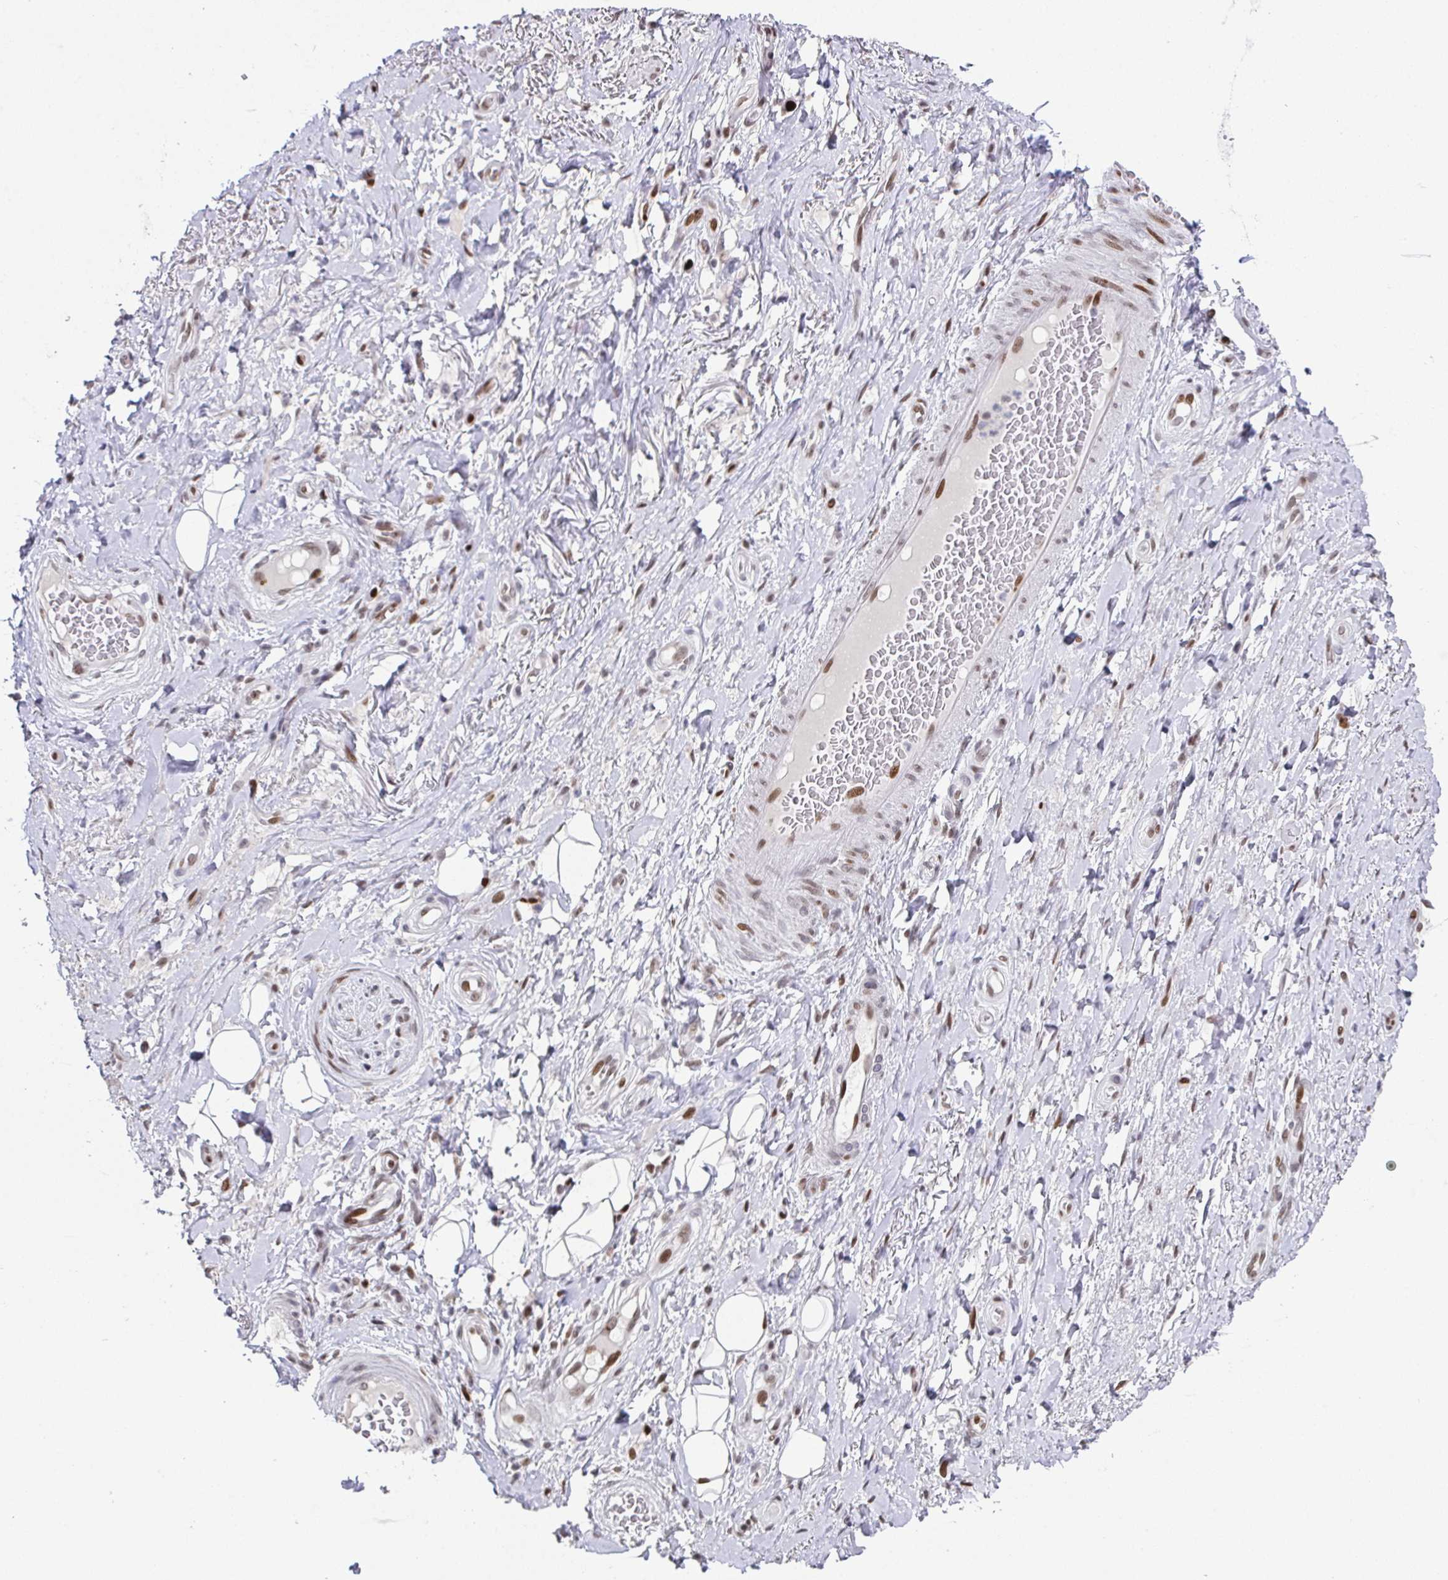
{"staining": {"intensity": "negative", "quantity": "none", "location": "none"}, "tissue": "adipose tissue", "cell_type": "Adipocytes", "image_type": "normal", "snomed": [{"axis": "morphology", "description": "Normal tissue, NOS"}, {"axis": "topography", "description": "Anal"}, {"axis": "topography", "description": "Peripheral nerve tissue"}], "caption": "Histopathology image shows no protein staining in adipocytes of normal adipose tissue. The staining is performed using DAB brown chromogen with nuclei counter-stained in using hematoxylin.", "gene": "RB1", "patient": {"sex": "male", "age": 53}}